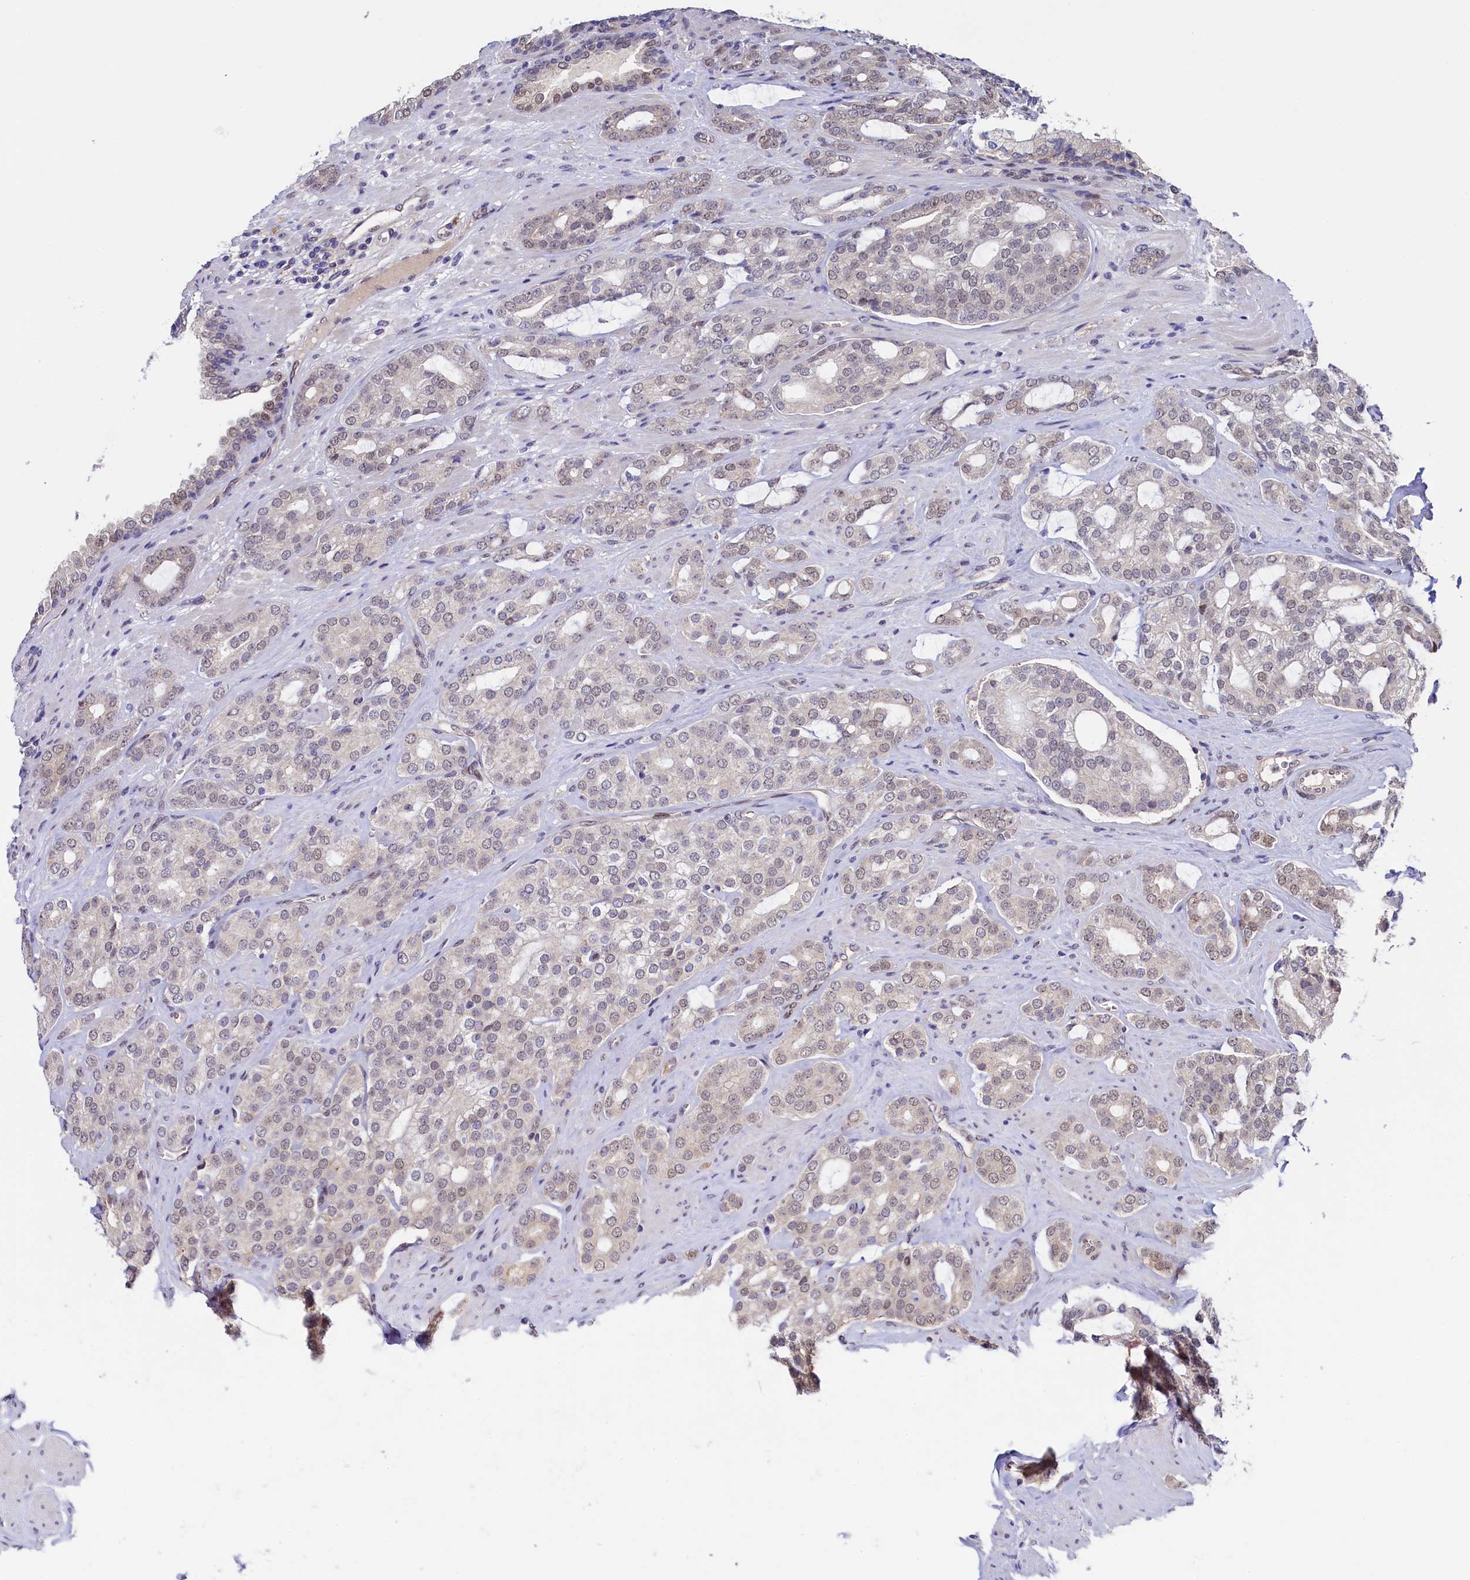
{"staining": {"intensity": "weak", "quantity": "25%-75%", "location": "nuclear"}, "tissue": "prostate cancer", "cell_type": "Tumor cells", "image_type": "cancer", "snomed": [{"axis": "morphology", "description": "Adenocarcinoma, High grade"}, {"axis": "topography", "description": "Prostate"}], "caption": "Human prostate cancer (high-grade adenocarcinoma) stained with a brown dye exhibits weak nuclear positive positivity in approximately 25%-75% of tumor cells.", "gene": "FLYWCH2", "patient": {"sex": "male", "age": 63}}